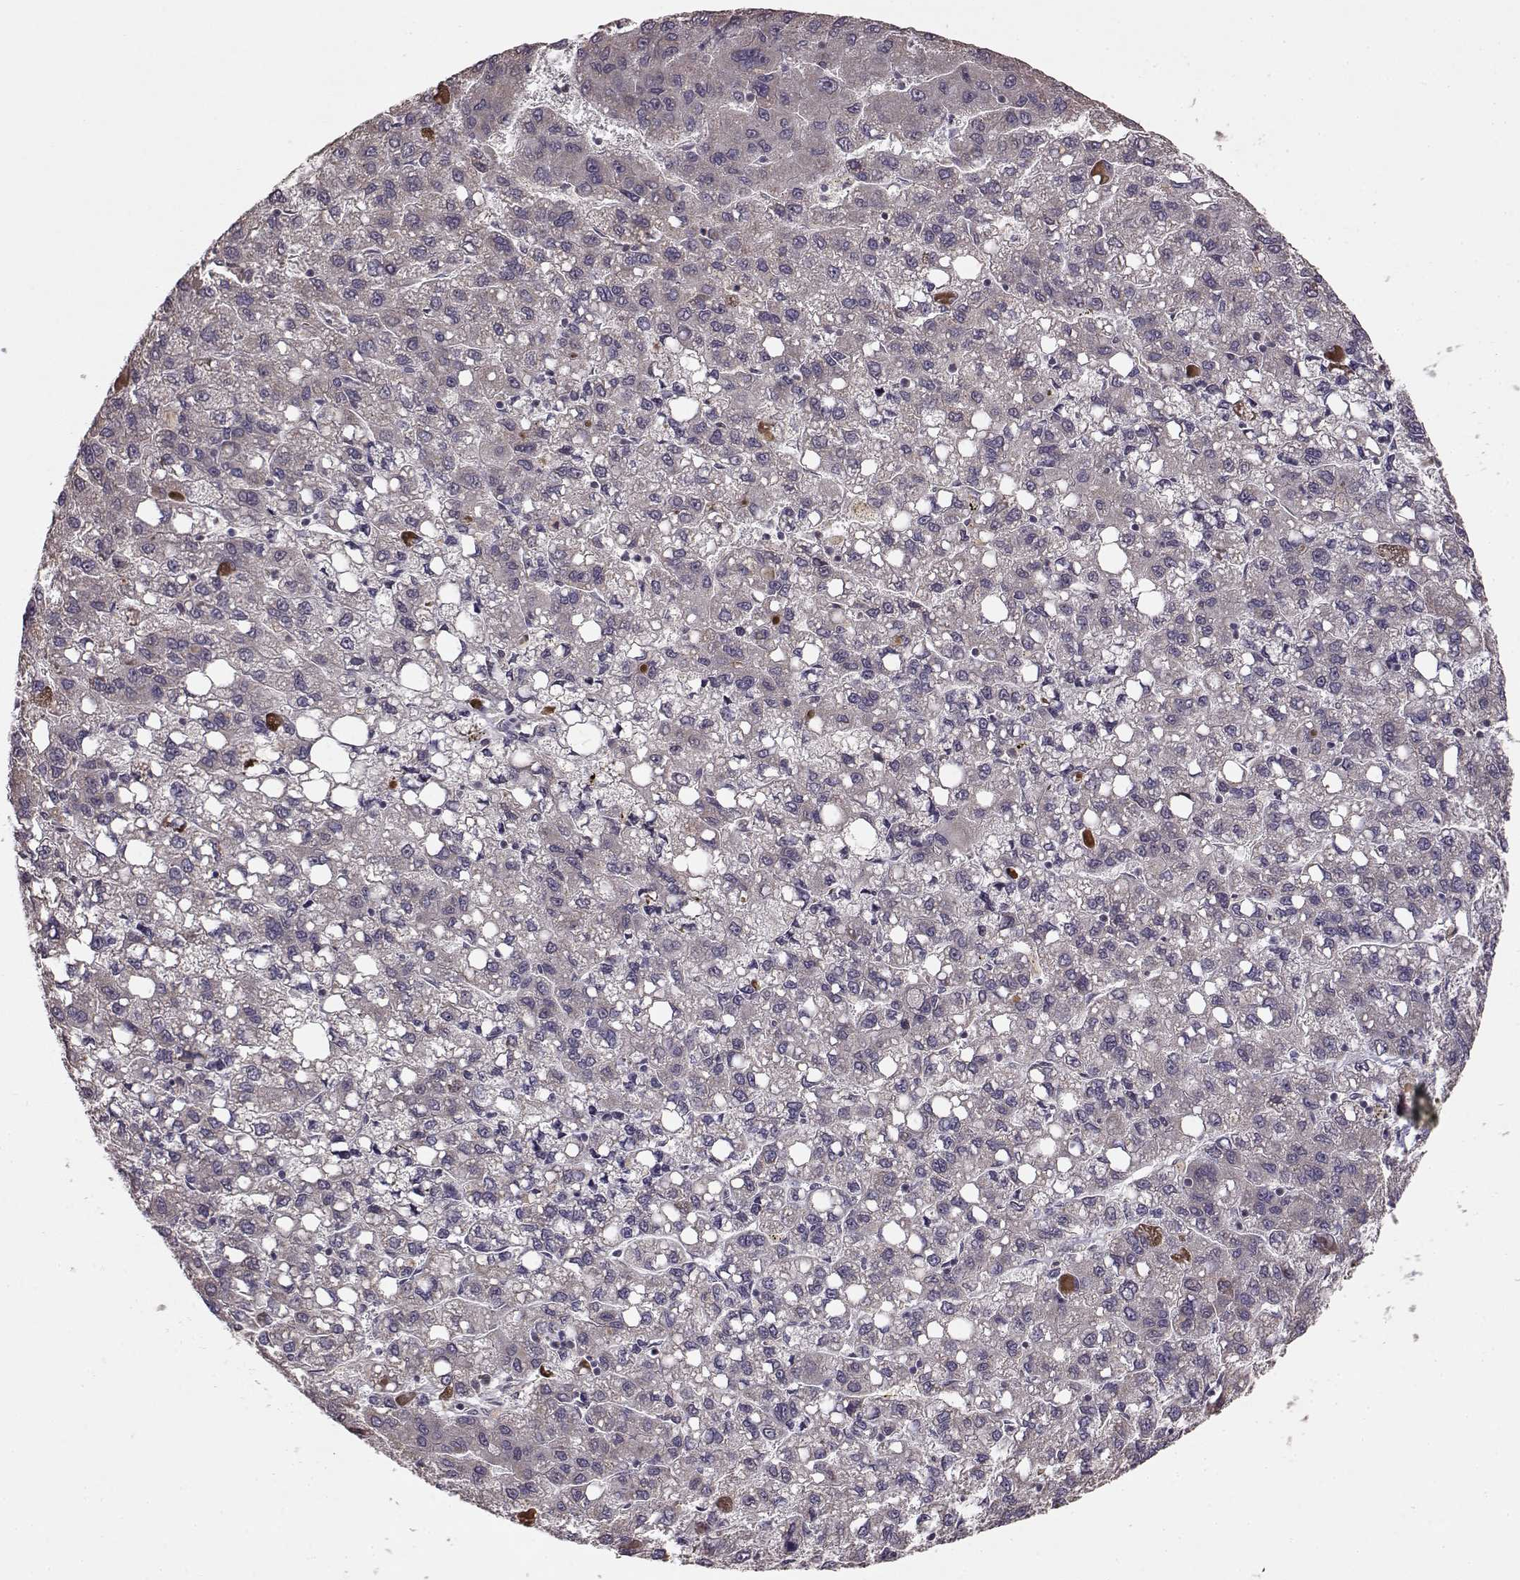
{"staining": {"intensity": "negative", "quantity": "none", "location": "none"}, "tissue": "liver cancer", "cell_type": "Tumor cells", "image_type": "cancer", "snomed": [{"axis": "morphology", "description": "Carcinoma, Hepatocellular, NOS"}, {"axis": "topography", "description": "Liver"}], "caption": "There is no significant staining in tumor cells of liver cancer.", "gene": "BACH2", "patient": {"sex": "female", "age": 82}}